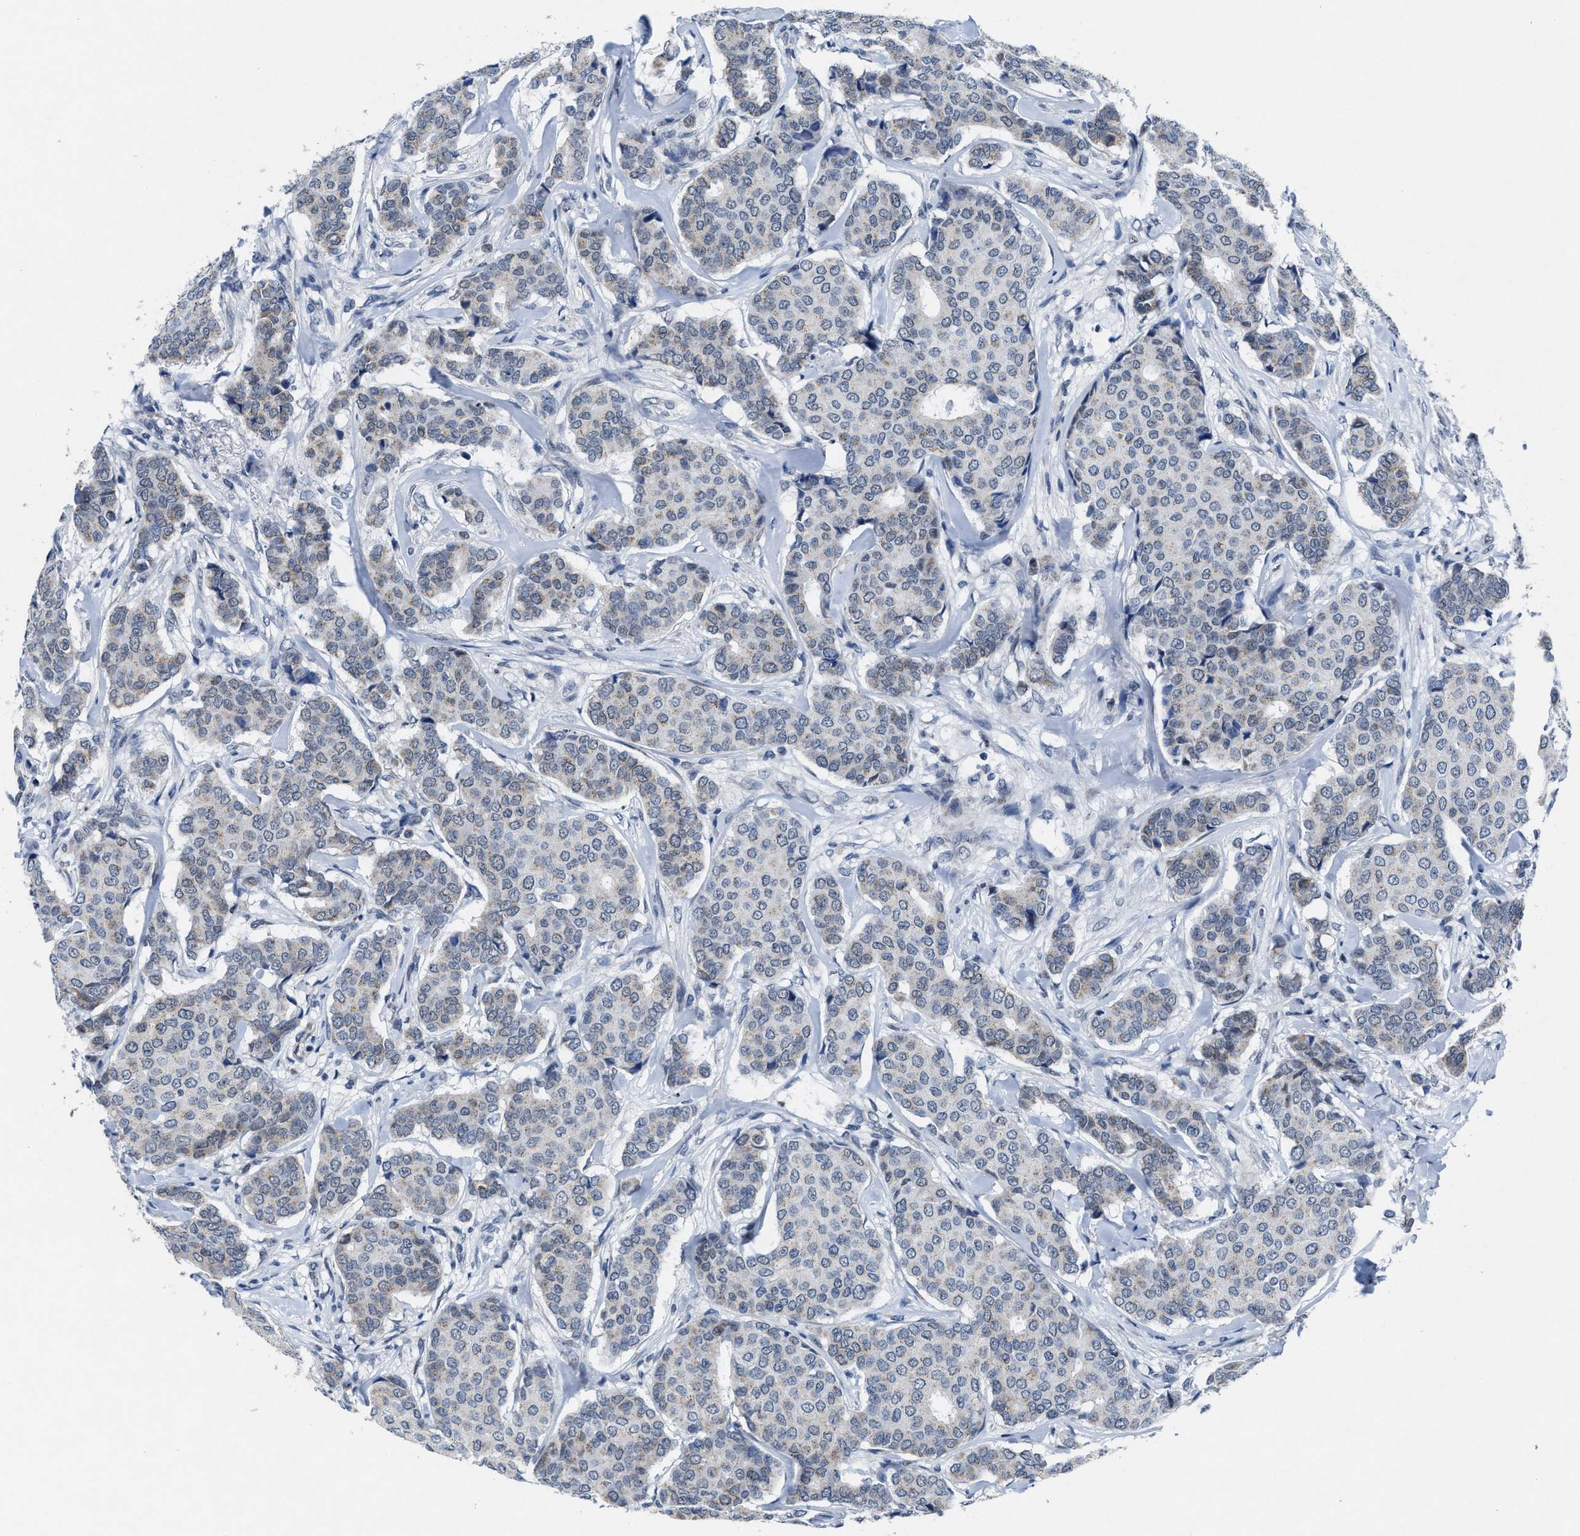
{"staining": {"intensity": "weak", "quantity": "<25%", "location": "cytoplasmic/membranous"}, "tissue": "breast cancer", "cell_type": "Tumor cells", "image_type": "cancer", "snomed": [{"axis": "morphology", "description": "Duct carcinoma"}, {"axis": "topography", "description": "Breast"}], "caption": "The image demonstrates no staining of tumor cells in breast cancer.", "gene": "ID3", "patient": {"sex": "female", "age": 75}}